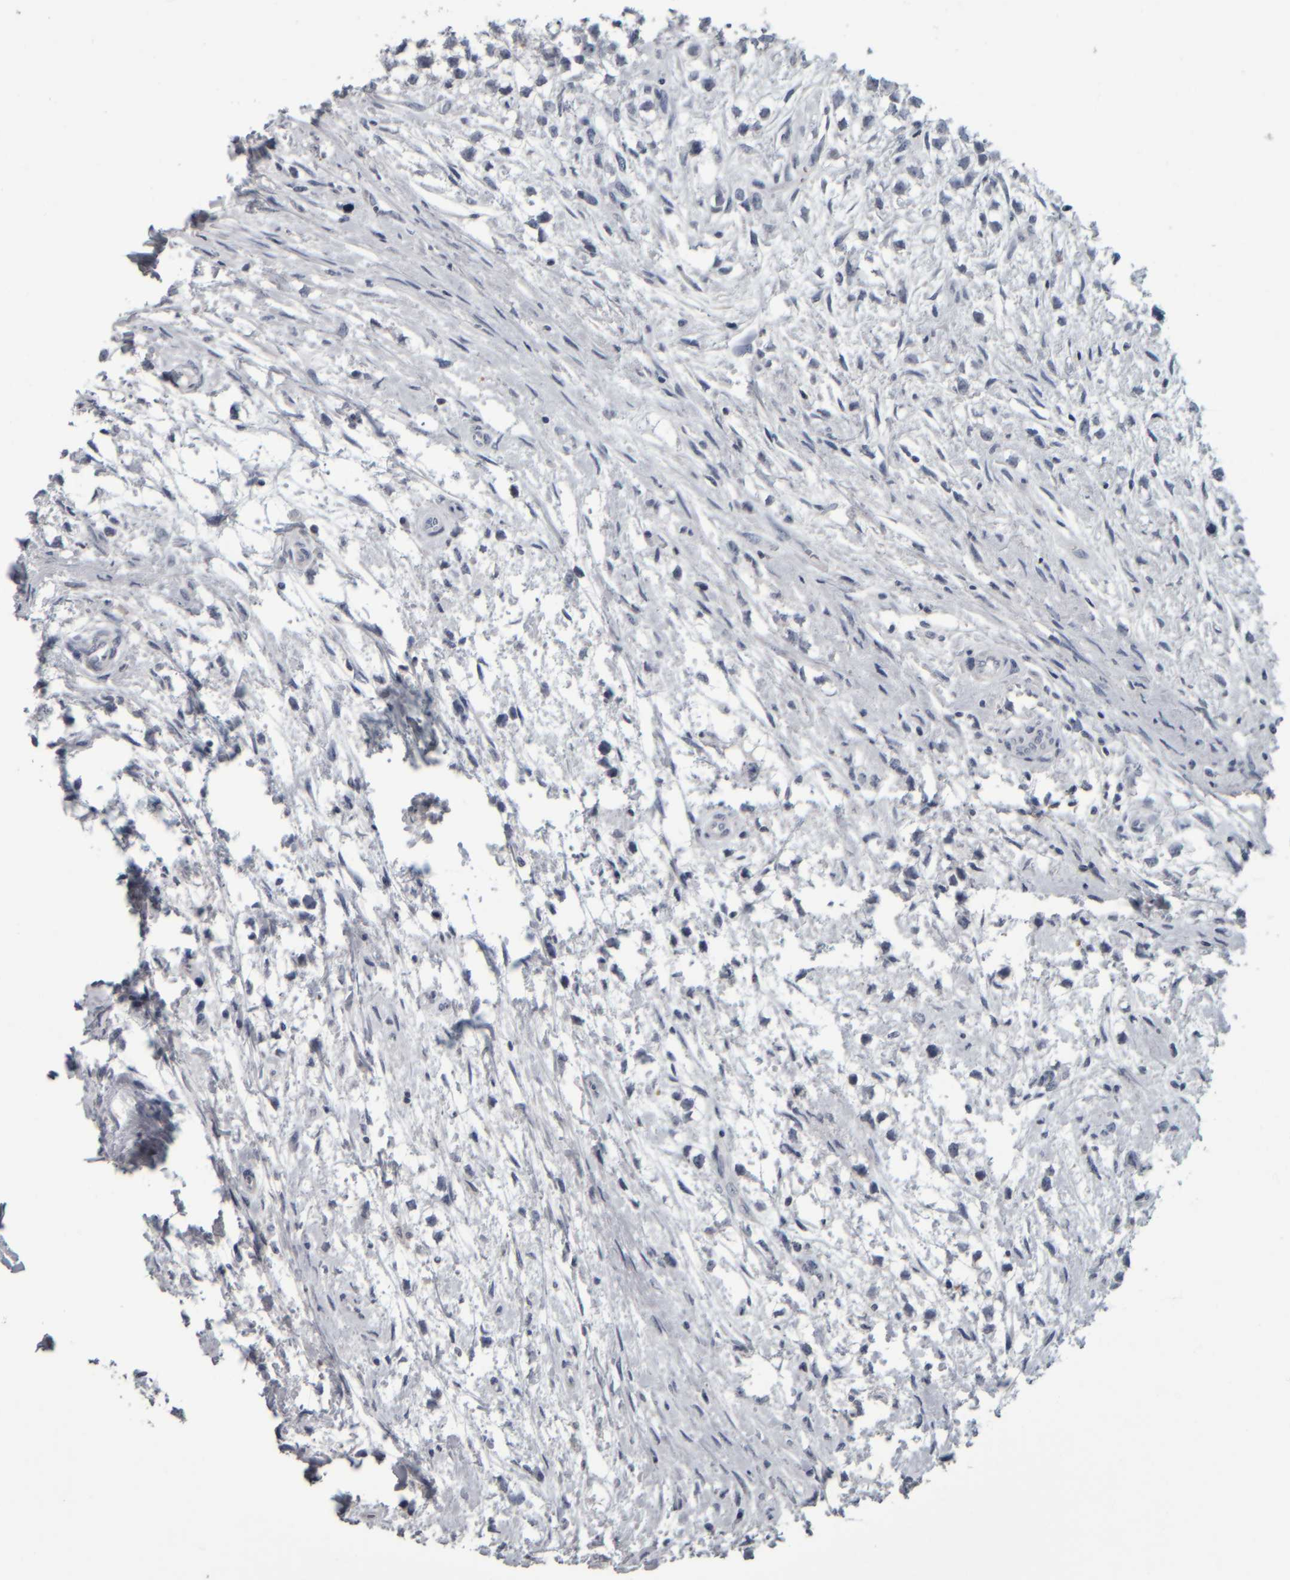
{"staining": {"intensity": "negative", "quantity": "none", "location": "none"}, "tissue": "testis cancer", "cell_type": "Tumor cells", "image_type": "cancer", "snomed": [{"axis": "morphology", "description": "Seminoma, NOS"}, {"axis": "morphology", "description": "Carcinoma, Embryonal, NOS"}, {"axis": "topography", "description": "Testis"}], "caption": "This is an IHC micrograph of human testis seminoma. There is no positivity in tumor cells.", "gene": "CAVIN4", "patient": {"sex": "male", "age": 51}}